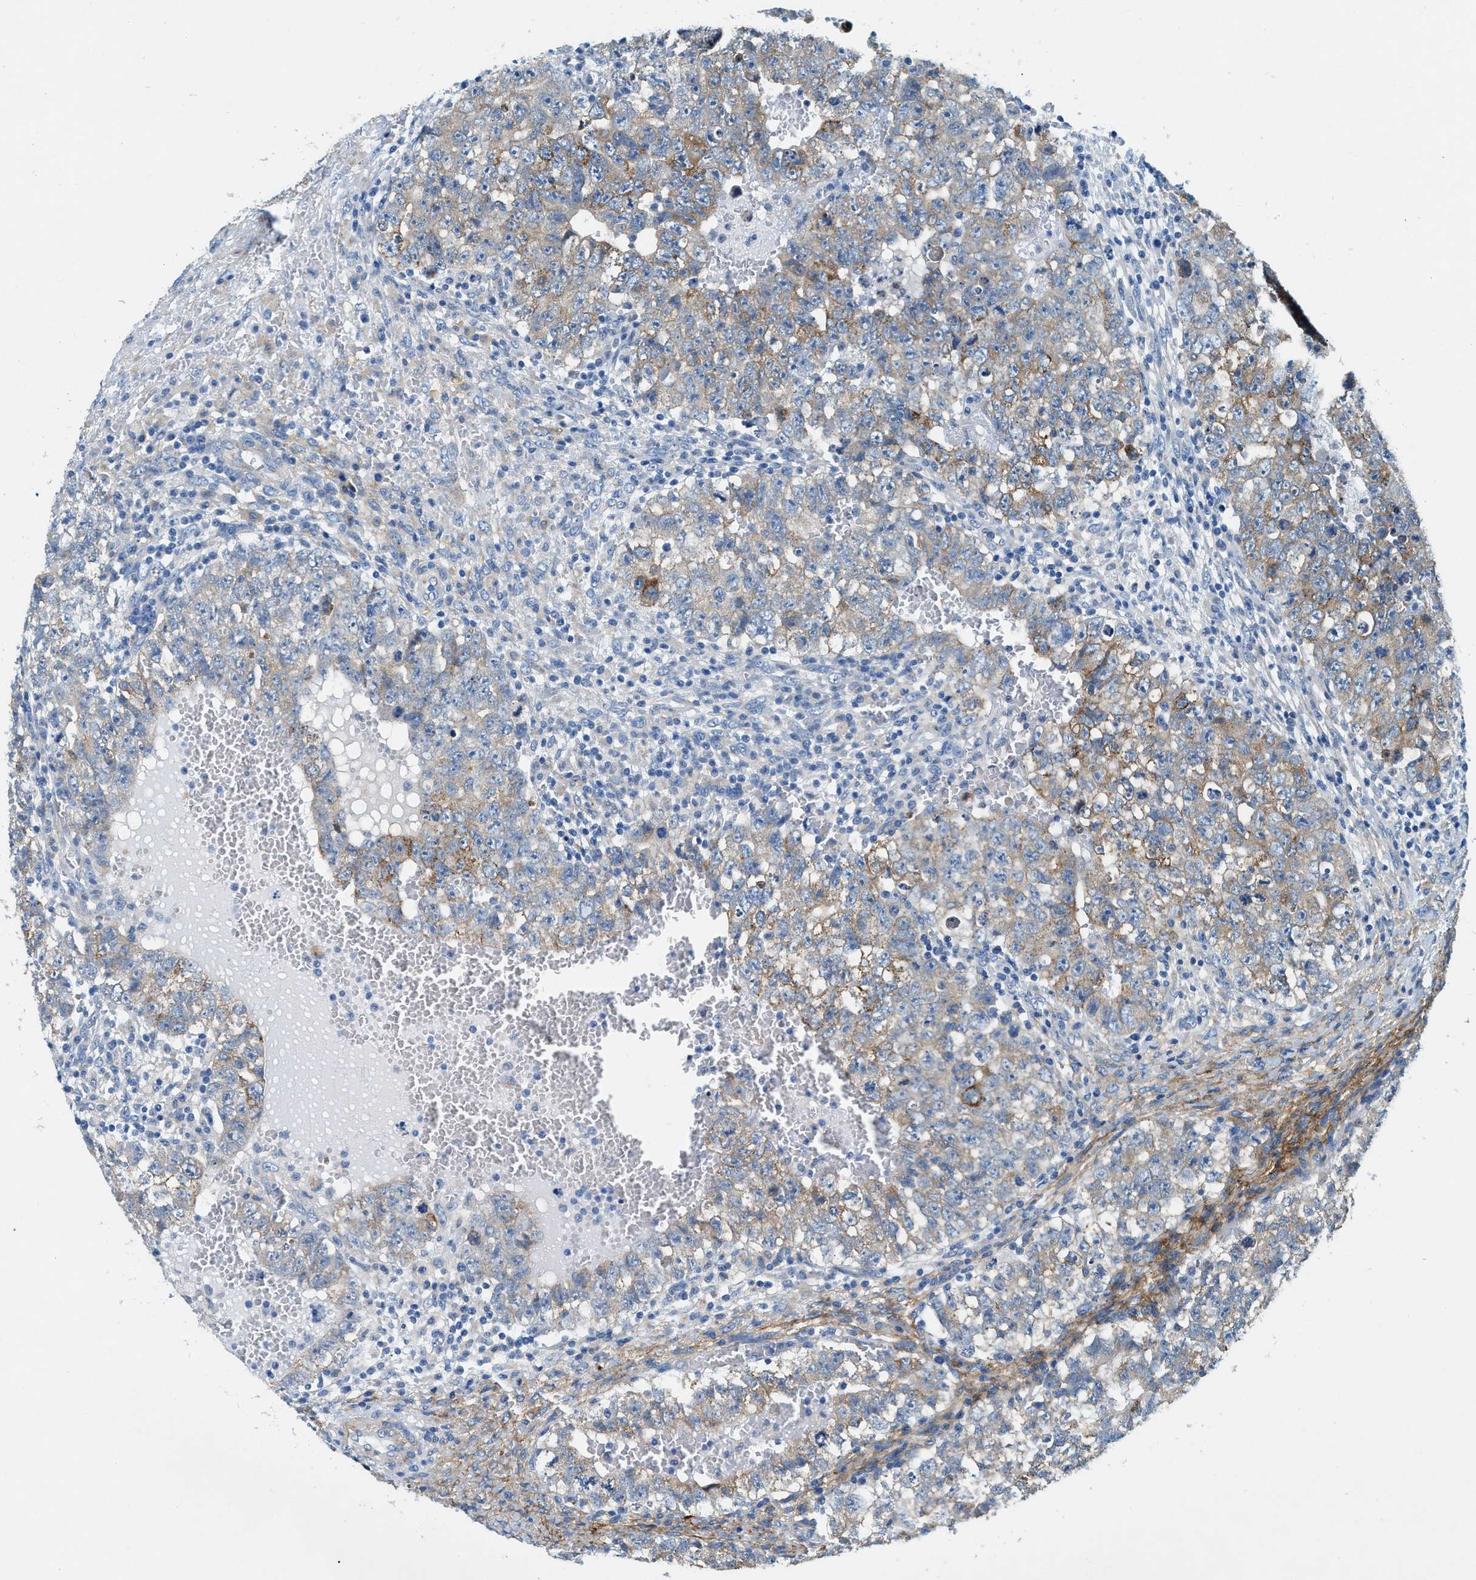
{"staining": {"intensity": "weak", "quantity": "25%-75%", "location": "cytoplasmic/membranous"}, "tissue": "testis cancer", "cell_type": "Tumor cells", "image_type": "cancer", "snomed": [{"axis": "morphology", "description": "Seminoma, NOS"}, {"axis": "morphology", "description": "Carcinoma, Embryonal, NOS"}, {"axis": "topography", "description": "Testis"}], "caption": "Approximately 25%-75% of tumor cells in testis cancer show weak cytoplasmic/membranous protein staining as visualized by brown immunohistochemical staining.", "gene": "ZDHHC13", "patient": {"sex": "male", "age": 38}}